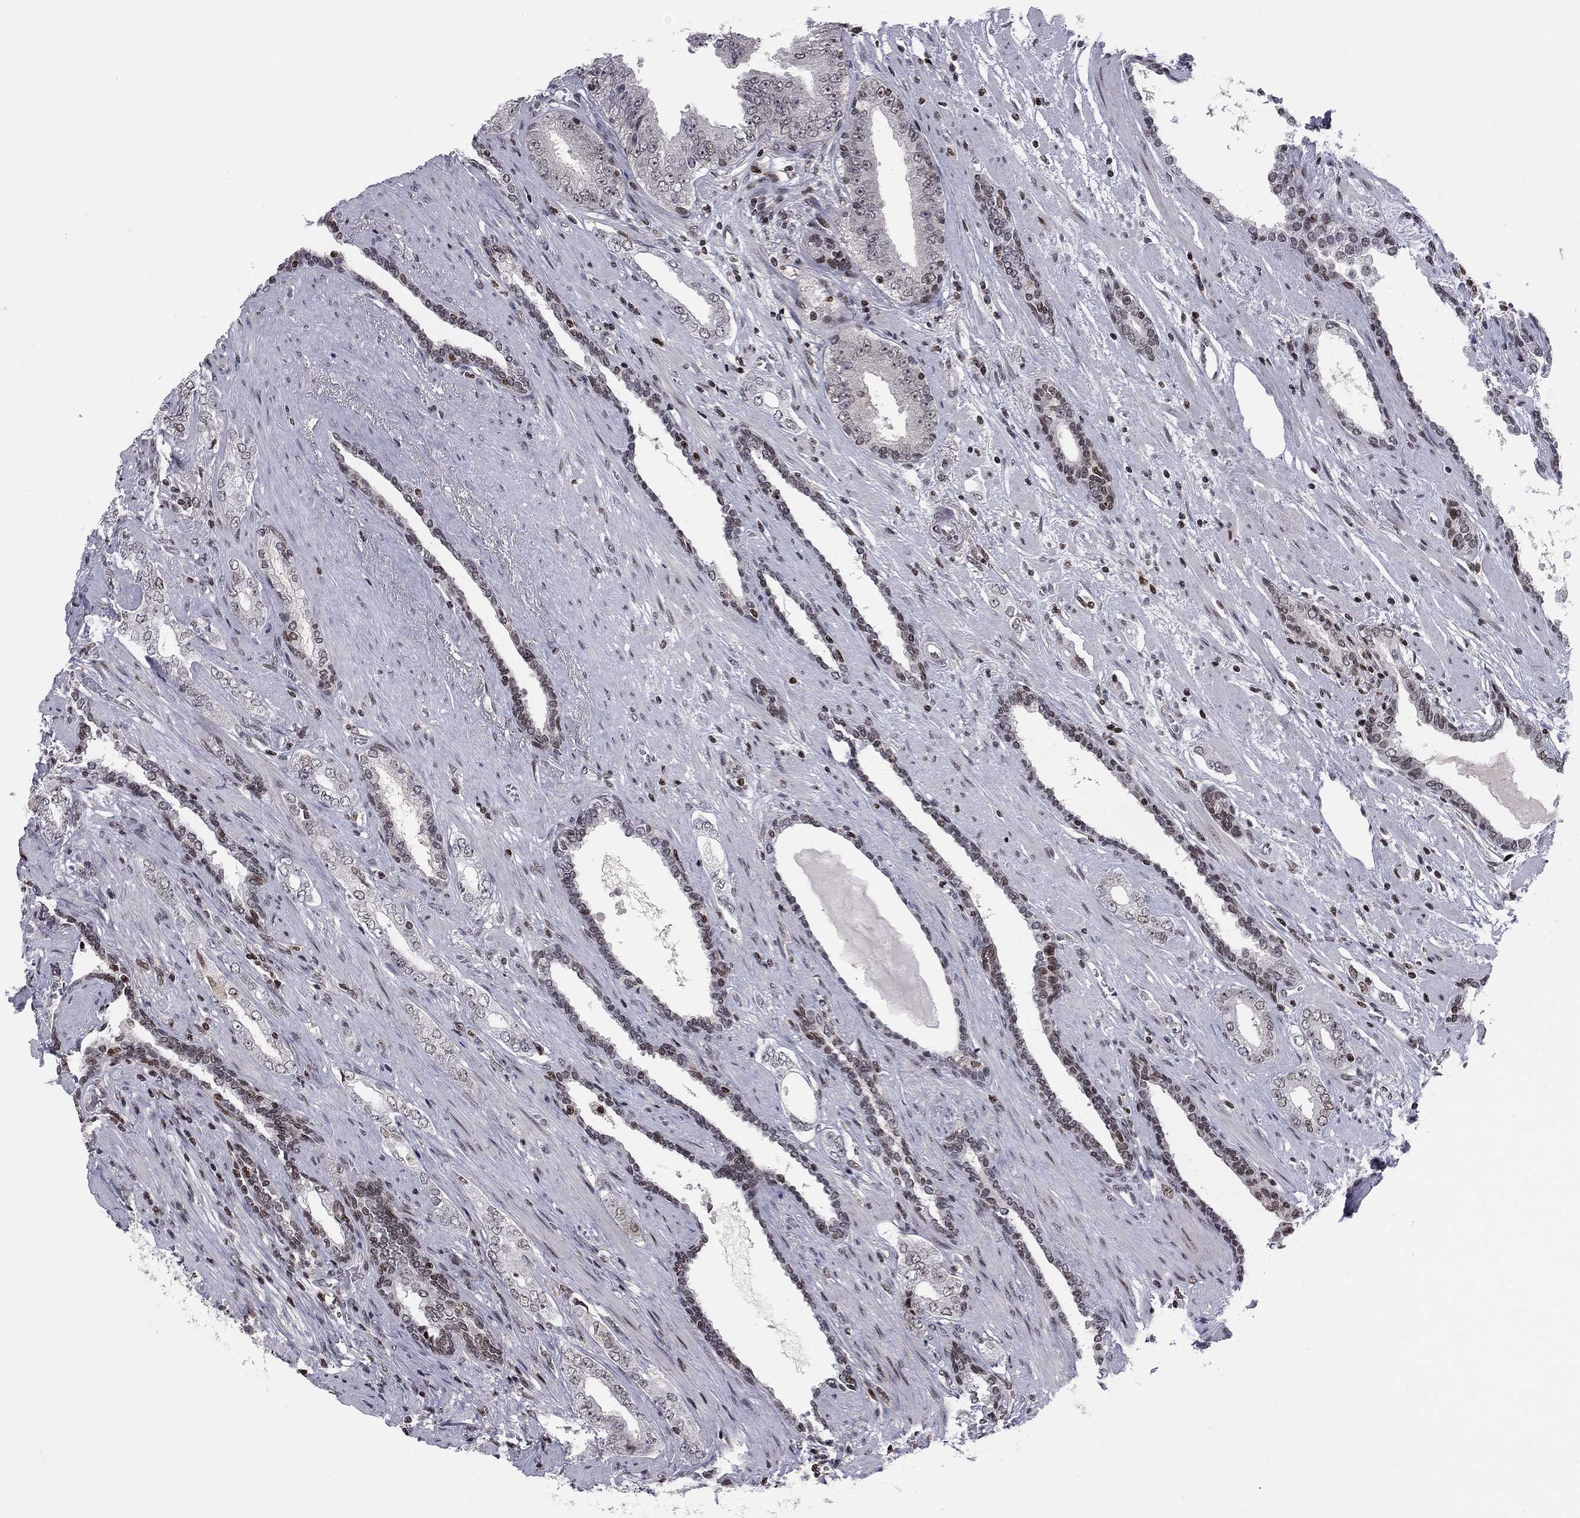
{"staining": {"intensity": "moderate", "quantity": "<25%", "location": "nuclear"}, "tissue": "prostate cancer", "cell_type": "Tumor cells", "image_type": "cancer", "snomed": [{"axis": "morphology", "description": "Adenocarcinoma, Low grade"}, {"axis": "topography", "description": "Prostate and seminal vesicle, NOS"}], "caption": "Protein expression analysis of human prostate low-grade adenocarcinoma reveals moderate nuclear expression in approximately <25% of tumor cells.", "gene": "RNASEH2C", "patient": {"sex": "male", "age": 61}}